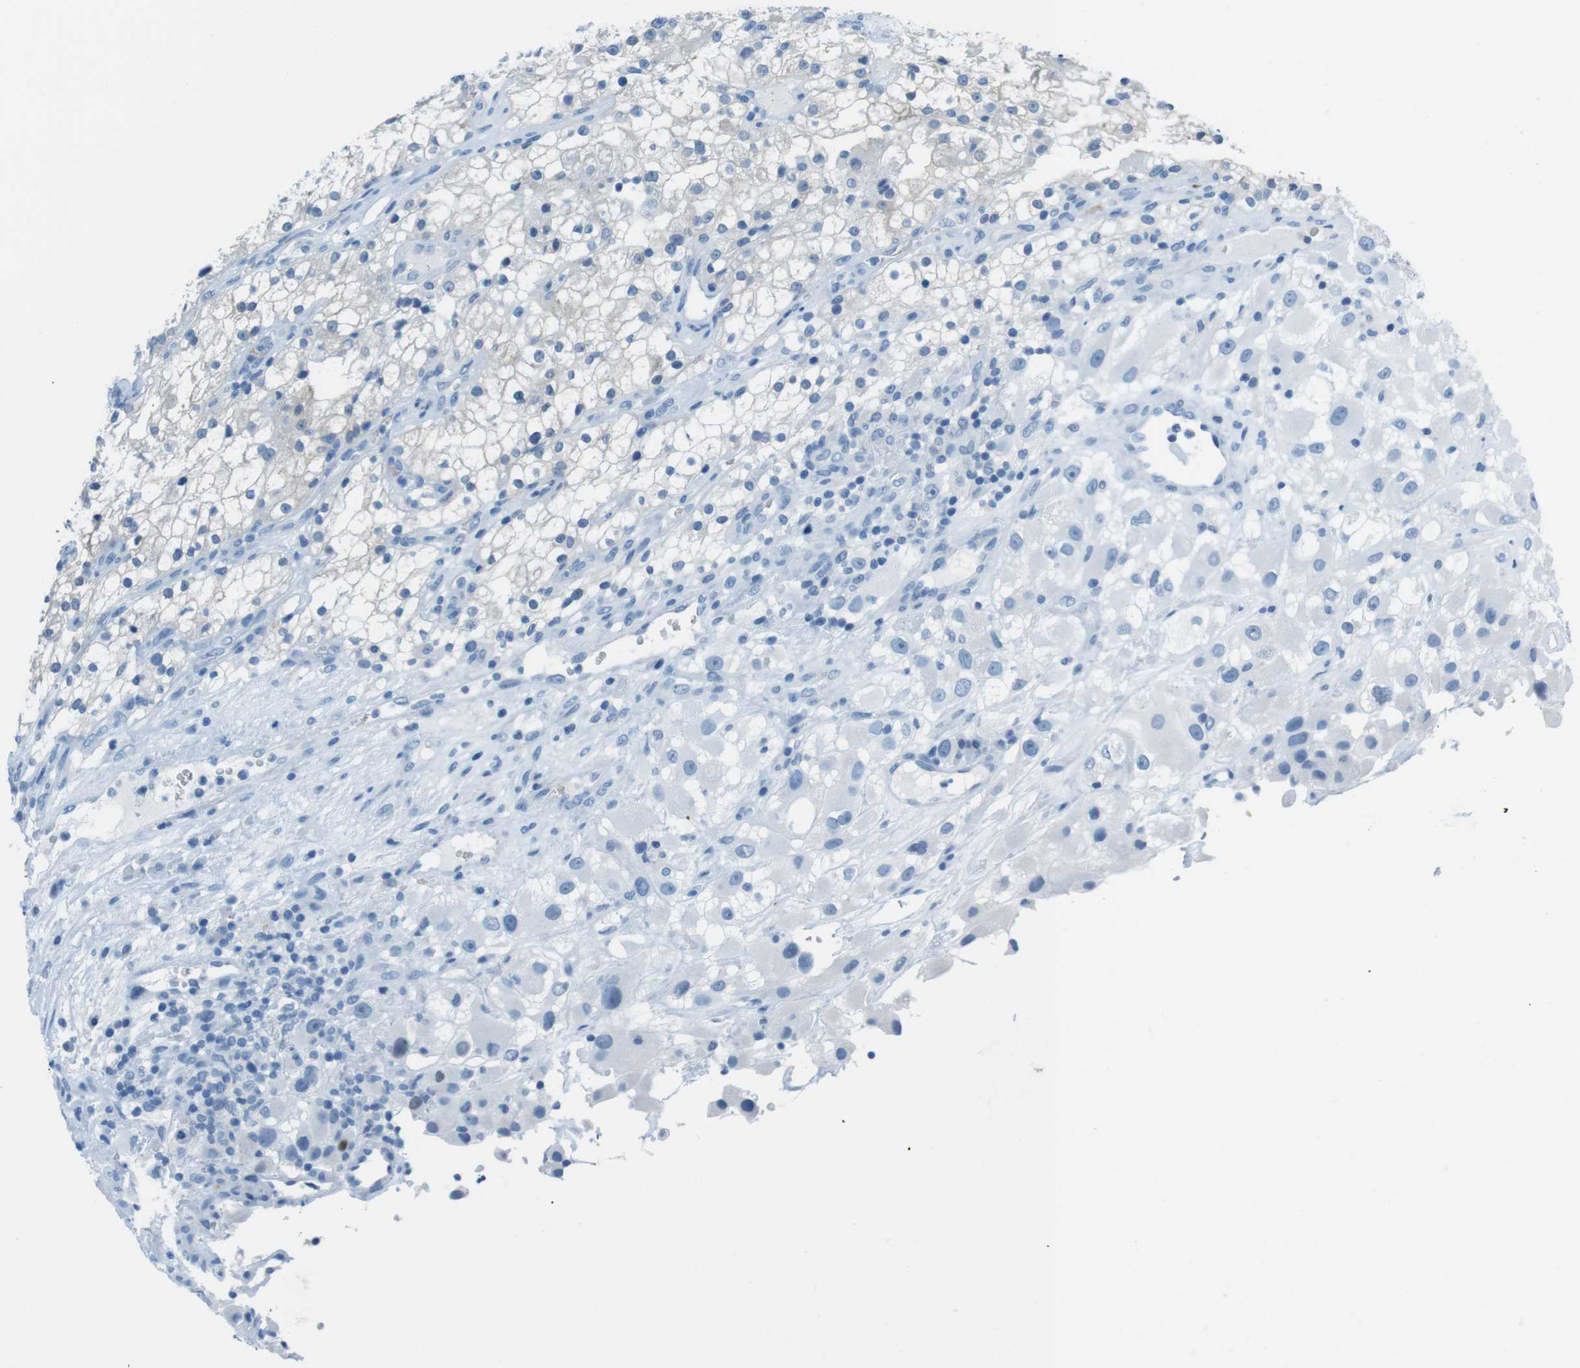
{"staining": {"intensity": "weak", "quantity": "<25%", "location": "cytoplasmic/membranous"}, "tissue": "renal cancer", "cell_type": "Tumor cells", "image_type": "cancer", "snomed": [{"axis": "morphology", "description": "Adenocarcinoma, NOS"}, {"axis": "topography", "description": "Kidney"}], "caption": "Immunohistochemistry histopathology image of human renal adenocarcinoma stained for a protein (brown), which exhibits no staining in tumor cells.", "gene": "TFAP2C", "patient": {"sex": "female", "age": 52}}